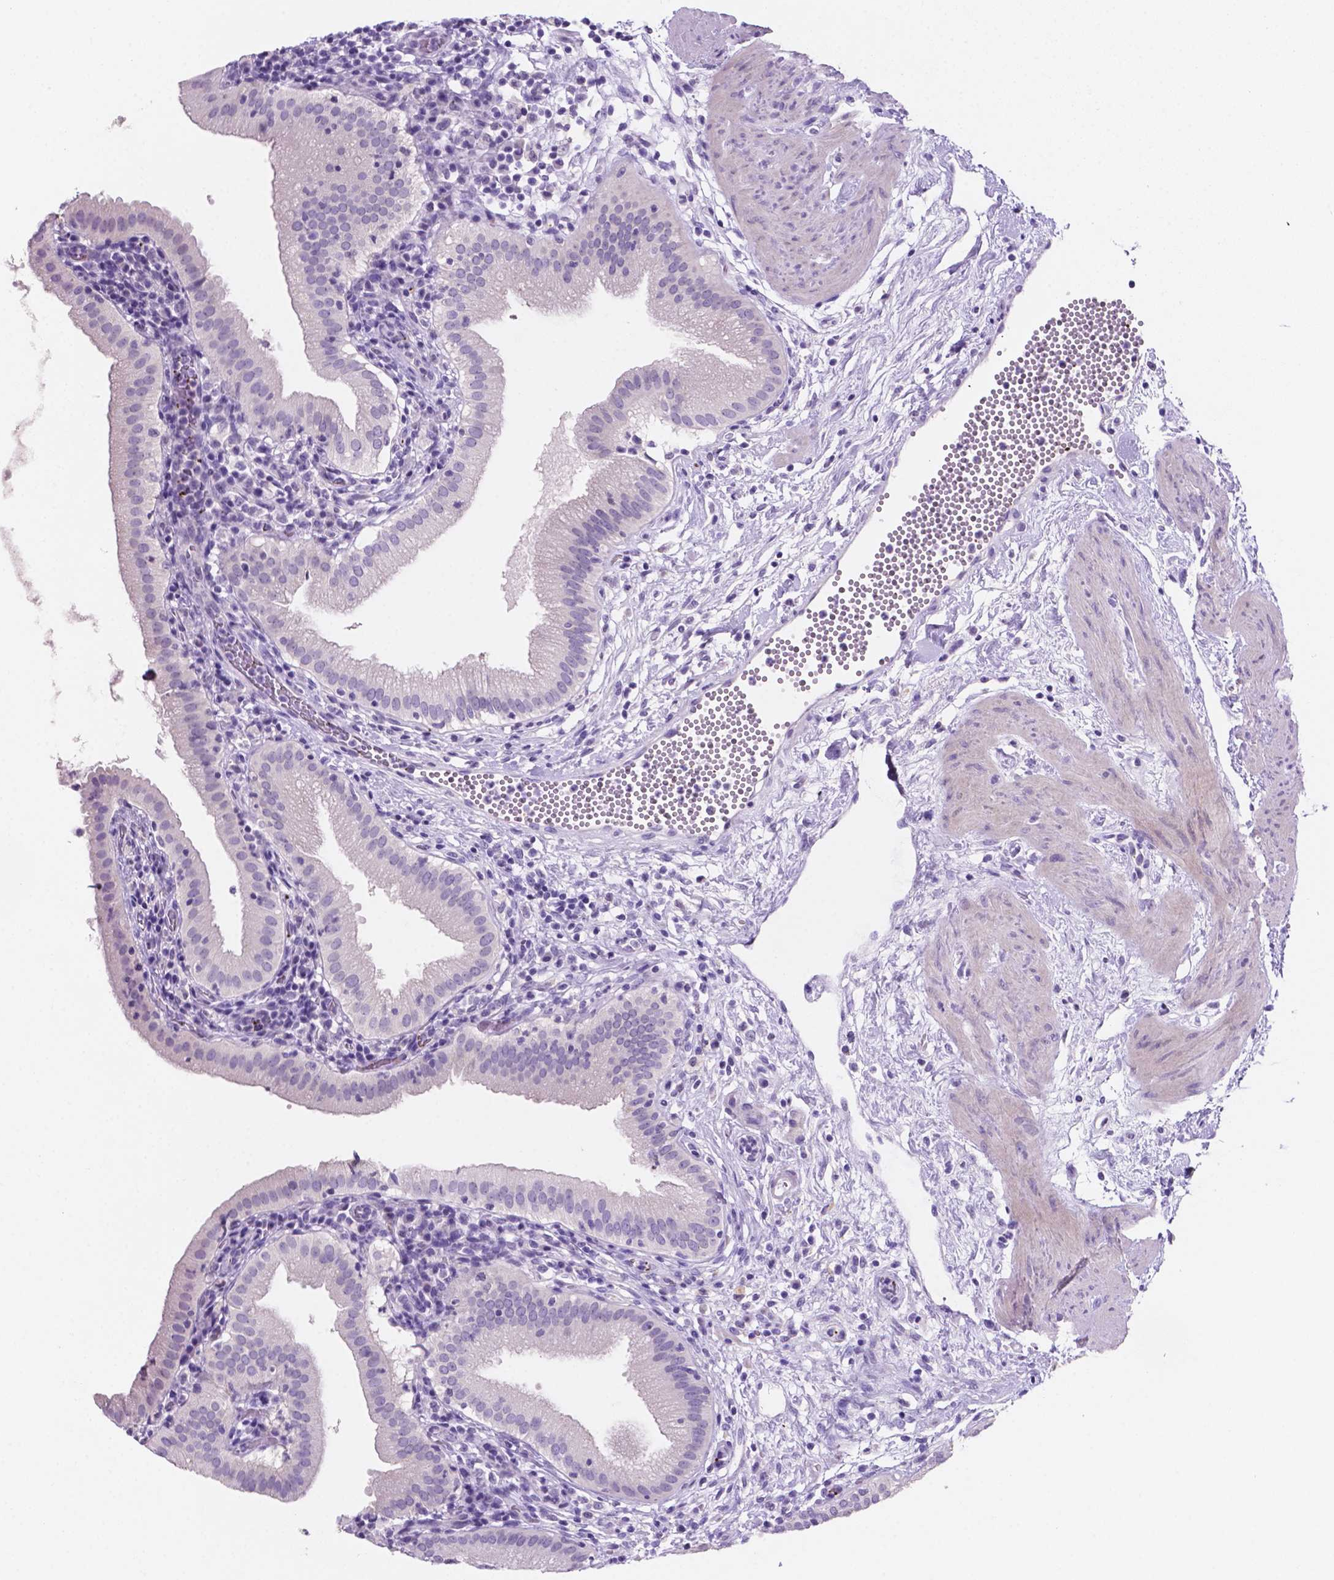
{"staining": {"intensity": "negative", "quantity": "none", "location": "none"}, "tissue": "gallbladder", "cell_type": "Glandular cells", "image_type": "normal", "snomed": [{"axis": "morphology", "description": "Normal tissue, NOS"}, {"axis": "topography", "description": "Gallbladder"}], "caption": "IHC of normal gallbladder exhibits no expression in glandular cells. (DAB immunohistochemistry visualized using brightfield microscopy, high magnification).", "gene": "EBLN2", "patient": {"sex": "female", "age": 65}}